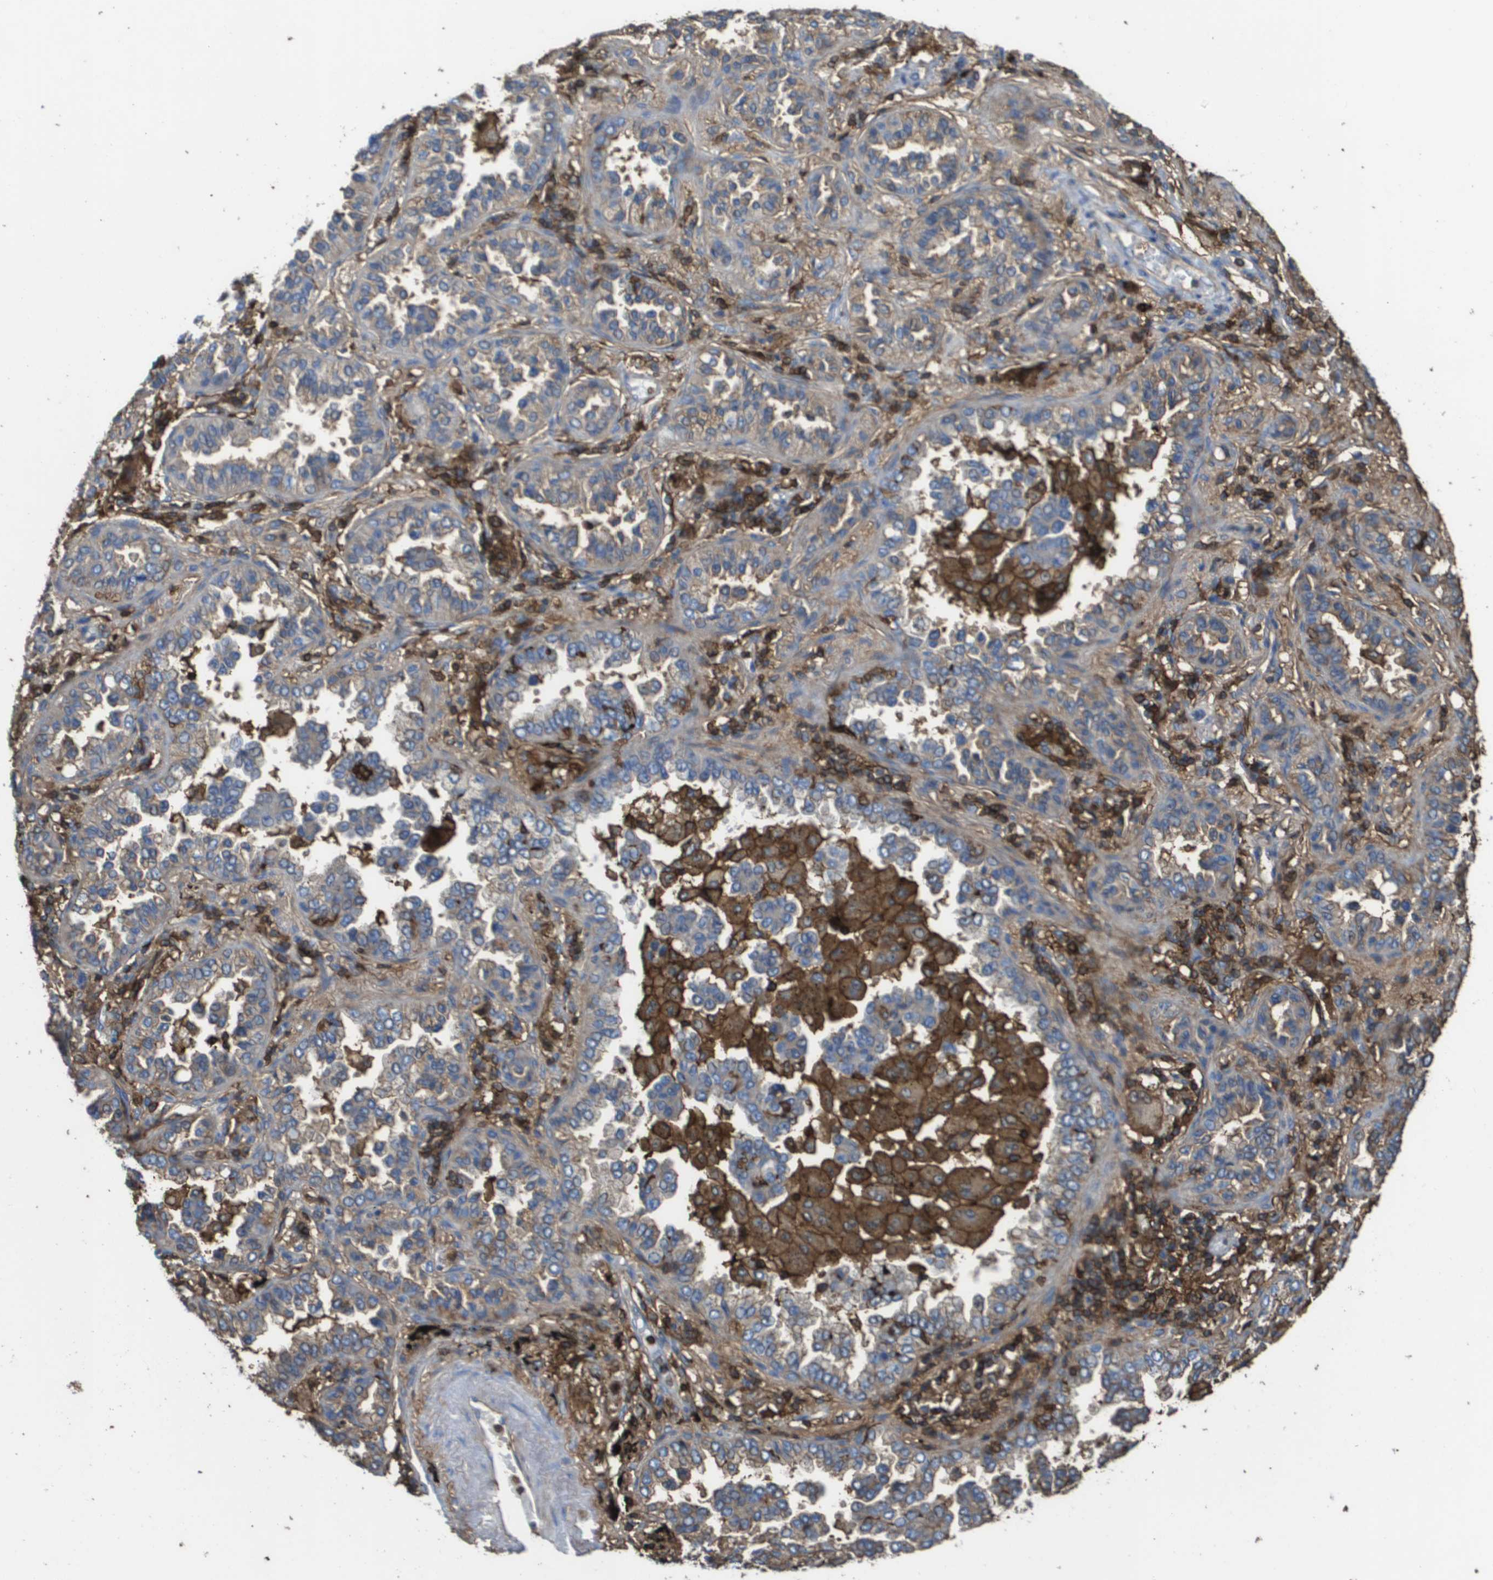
{"staining": {"intensity": "weak", "quantity": "25%-75%", "location": "cytoplasmic/membranous"}, "tissue": "lung cancer", "cell_type": "Tumor cells", "image_type": "cancer", "snomed": [{"axis": "morphology", "description": "Normal tissue, NOS"}, {"axis": "morphology", "description": "Adenocarcinoma, NOS"}, {"axis": "topography", "description": "Lung"}], "caption": "A photomicrograph of lung cancer (adenocarcinoma) stained for a protein demonstrates weak cytoplasmic/membranous brown staining in tumor cells.", "gene": "PASK", "patient": {"sex": "male", "age": 59}}